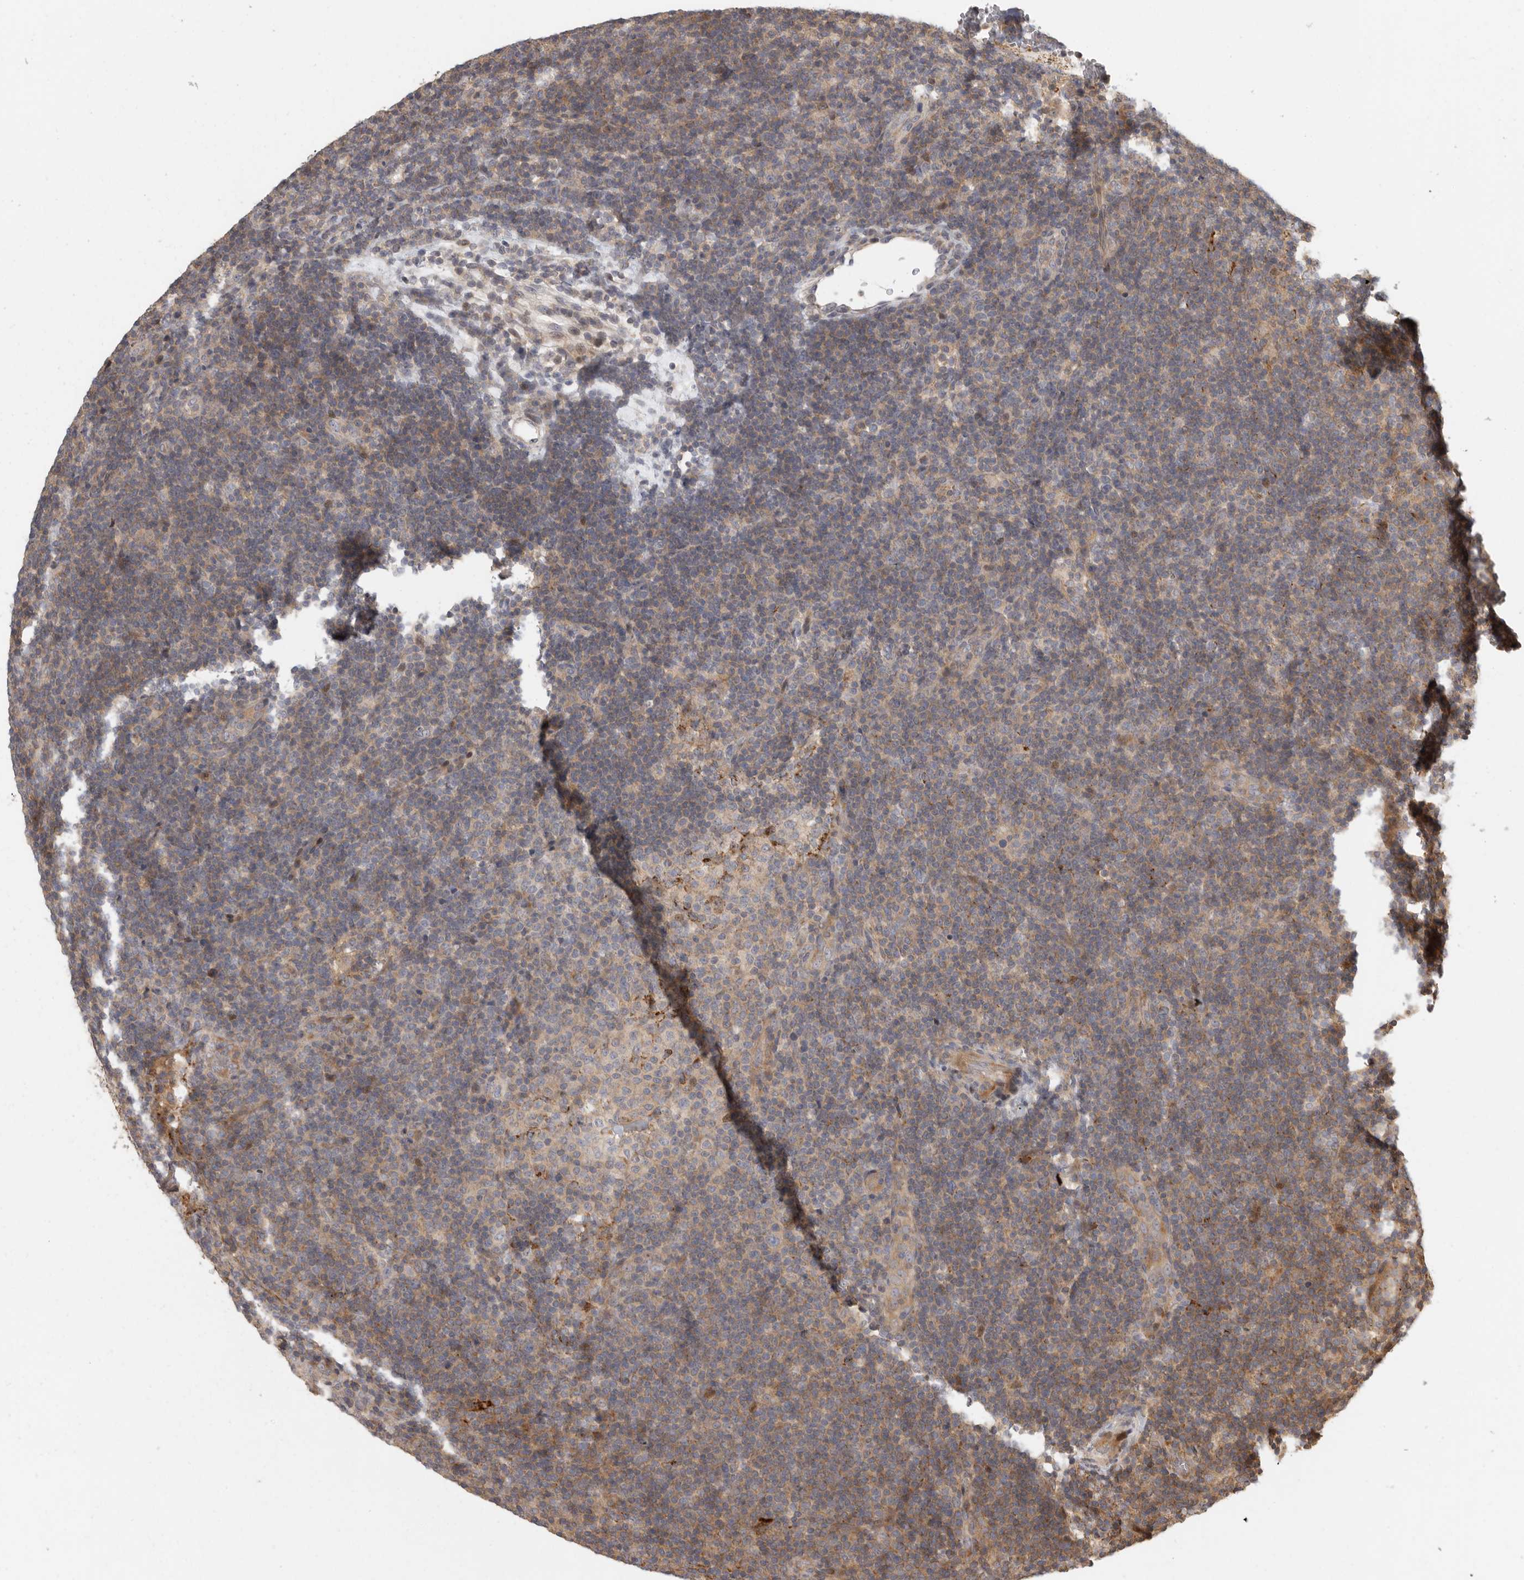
{"staining": {"intensity": "negative", "quantity": "none", "location": "none"}, "tissue": "lymphoma", "cell_type": "Tumor cells", "image_type": "cancer", "snomed": [{"axis": "morphology", "description": "Hodgkin's disease, NOS"}, {"axis": "topography", "description": "Lymph node"}], "caption": "Micrograph shows no significant protein staining in tumor cells of lymphoma.", "gene": "SWT1", "patient": {"sex": "female", "age": 57}}